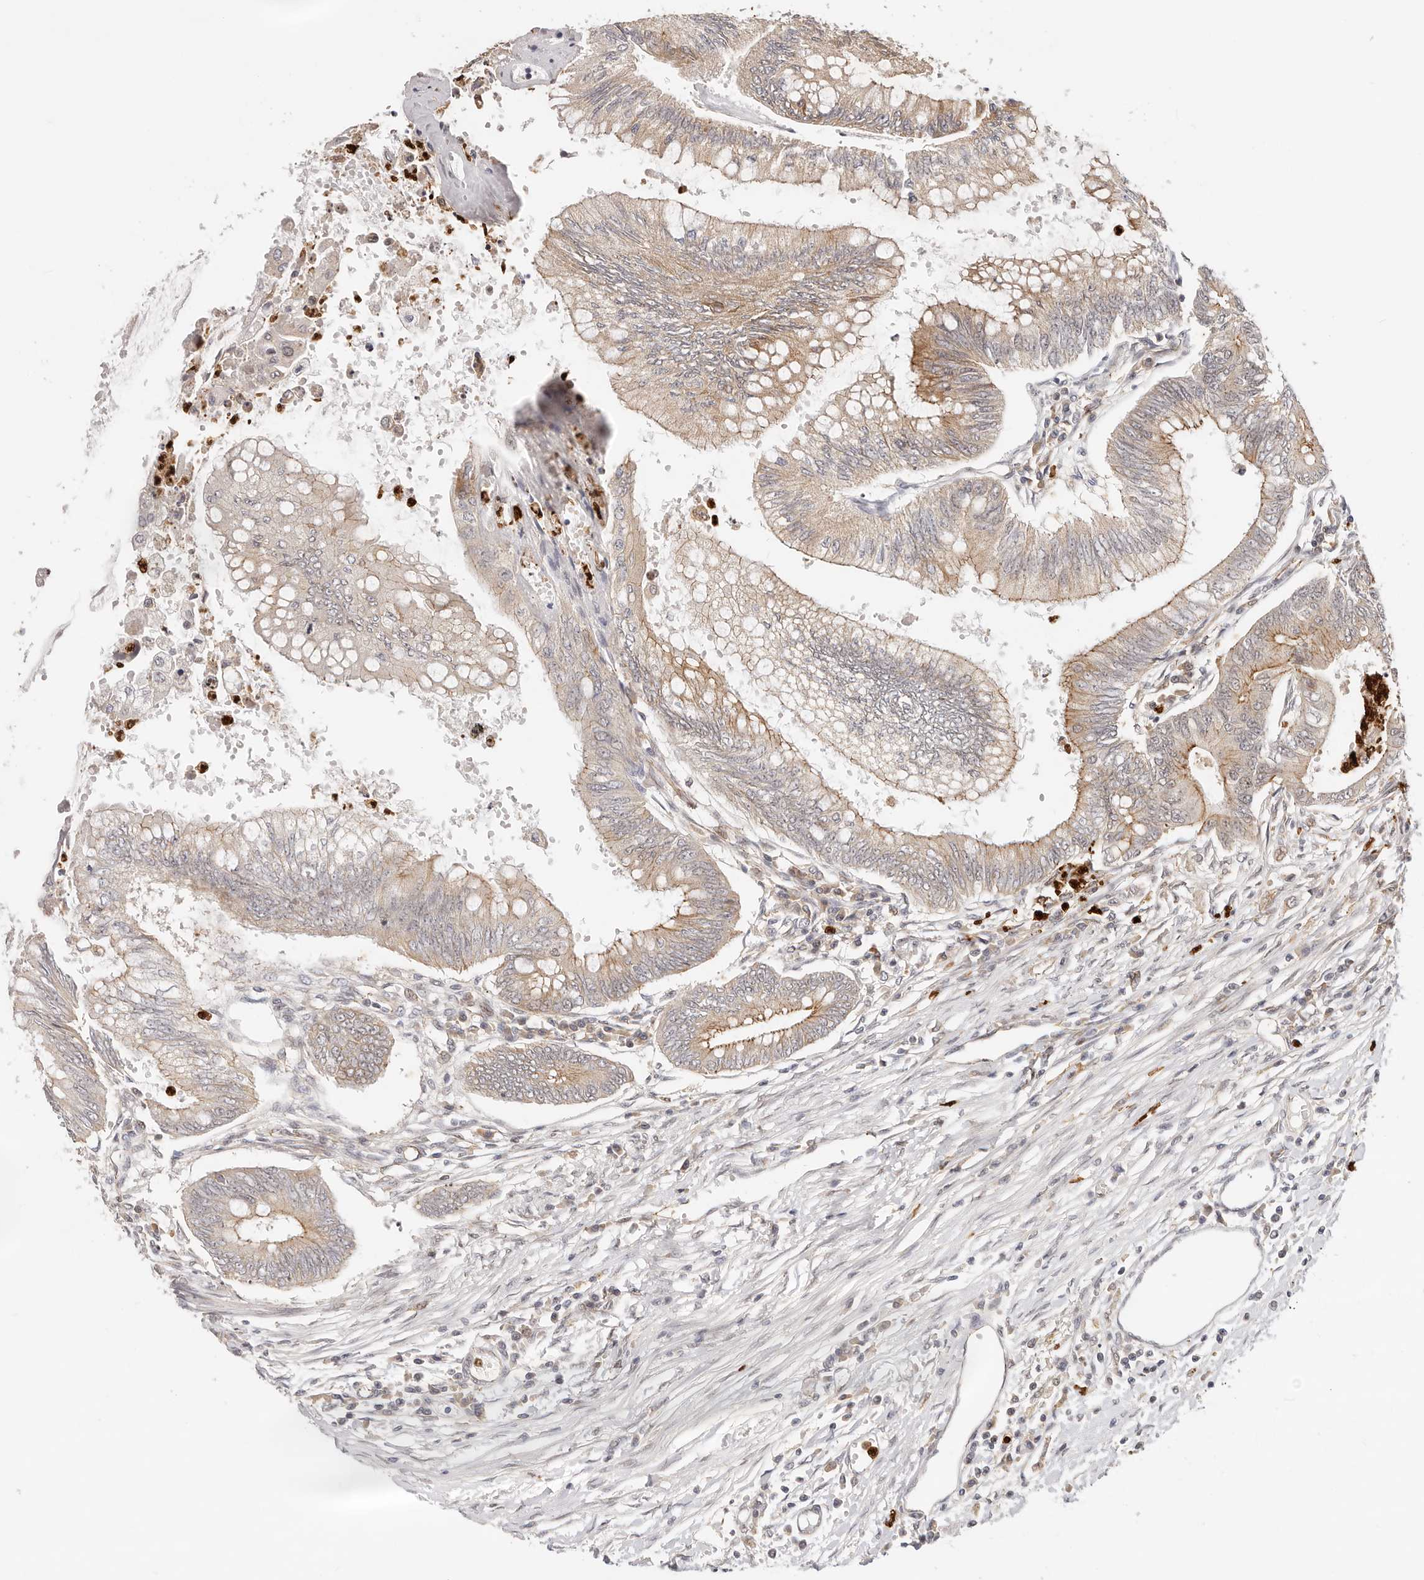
{"staining": {"intensity": "moderate", "quantity": "25%-75%", "location": "cytoplasmic/membranous"}, "tissue": "colorectal cancer", "cell_type": "Tumor cells", "image_type": "cancer", "snomed": [{"axis": "morphology", "description": "Adenoma, NOS"}, {"axis": "morphology", "description": "Adenocarcinoma, NOS"}, {"axis": "topography", "description": "Colon"}], "caption": "High-power microscopy captured an immunohistochemistry micrograph of colorectal adenoma, revealing moderate cytoplasmic/membranous staining in approximately 25%-75% of tumor cells.", "gene": "AFDN", "patient": {"sex": "male", "age": 79}}